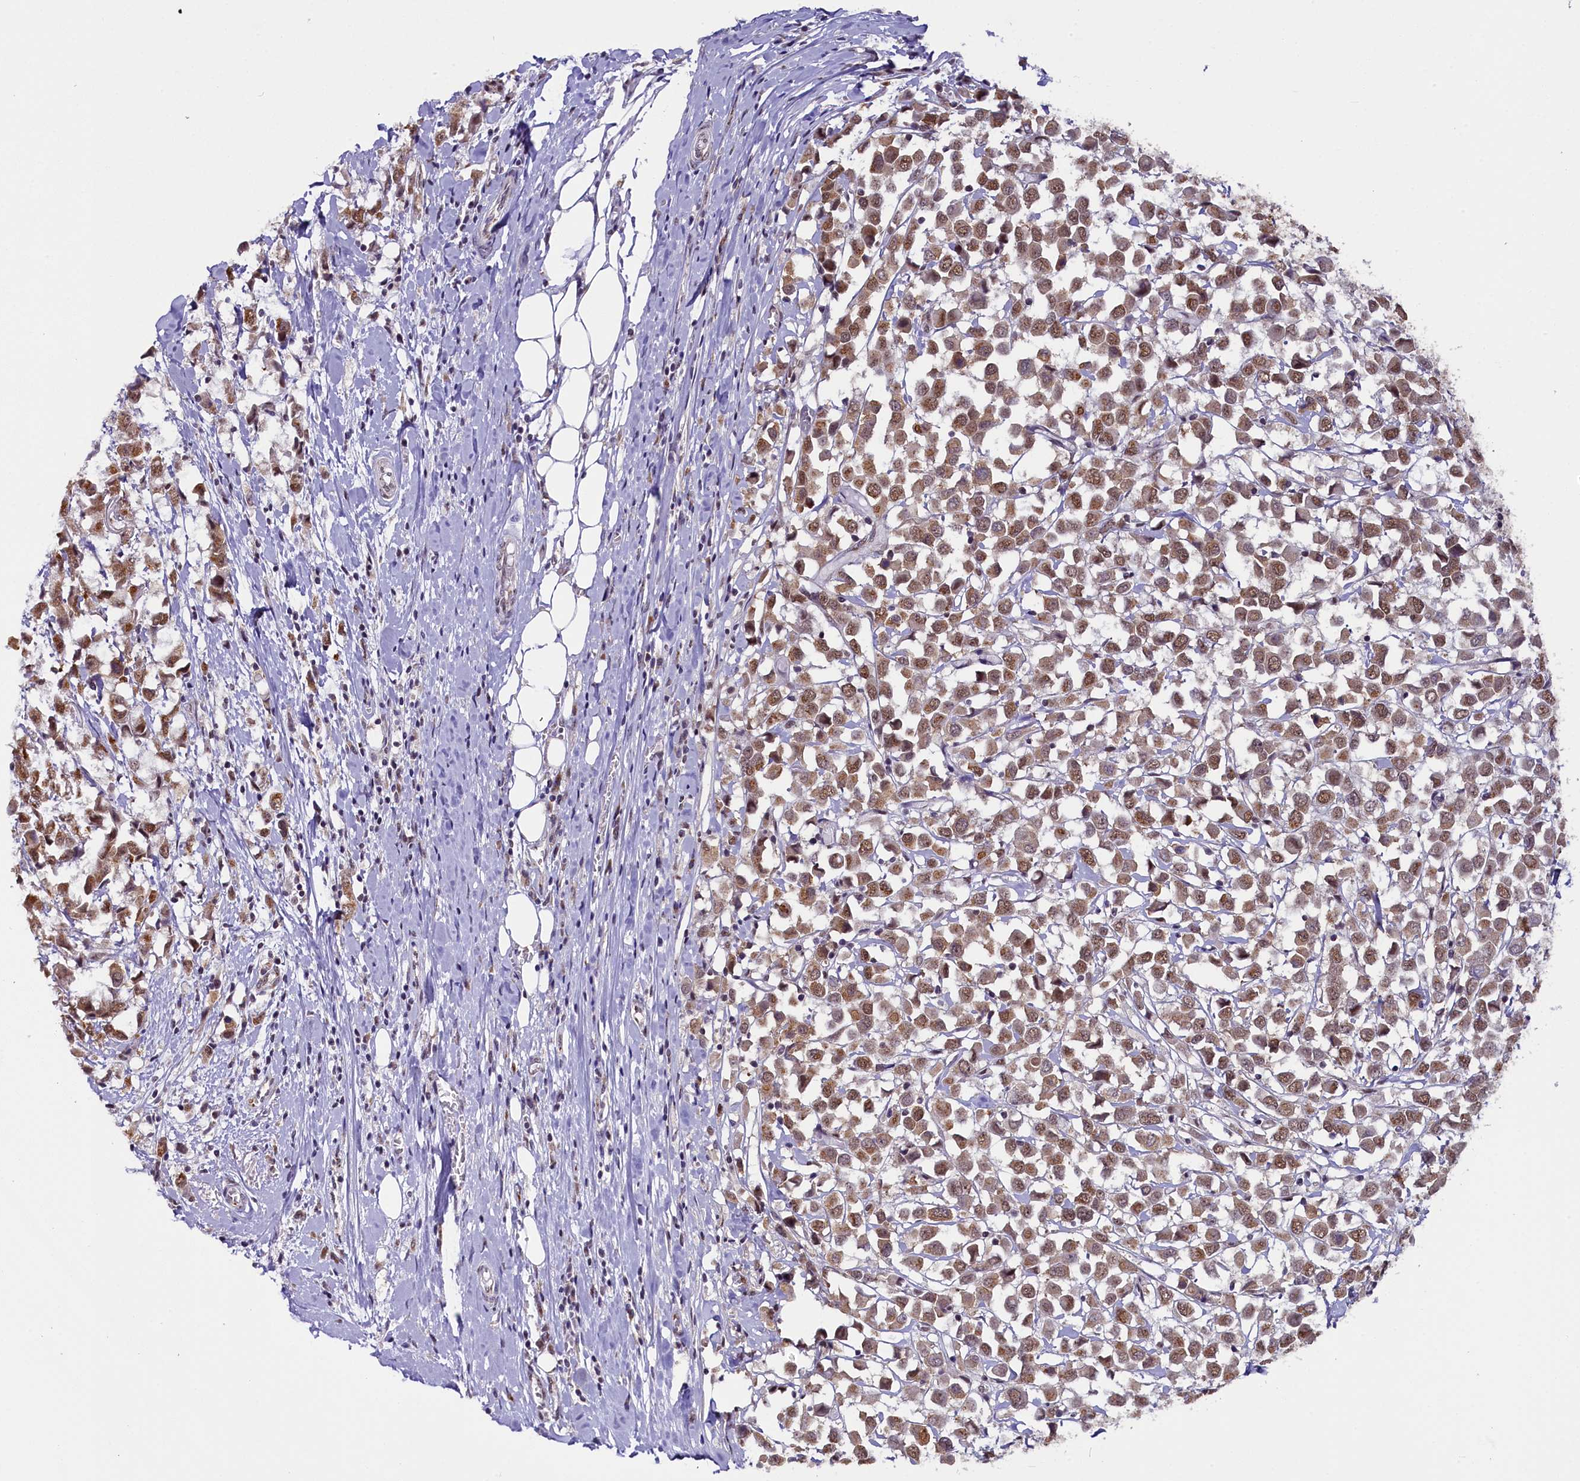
{"staining": {"intensity": "moderate", "quantity": ">75%", "location": "cytoplasmic/membranous,nuclear"}, "tissue": "breast cancer", "cell_type": "Tumor cells", "image_type": "cancer", "snomed": [{"axis": "morphology", "description": "Duct carcinoma"}, {"axis": "topography", "description": "Breast"}], "caption": "Invasive ductal carcinoma (breast) stained with a protein marker shows moderate staining in tumor cells.", "gene": "NCBP1", "patient": {"sex": "female", "age": 61}}